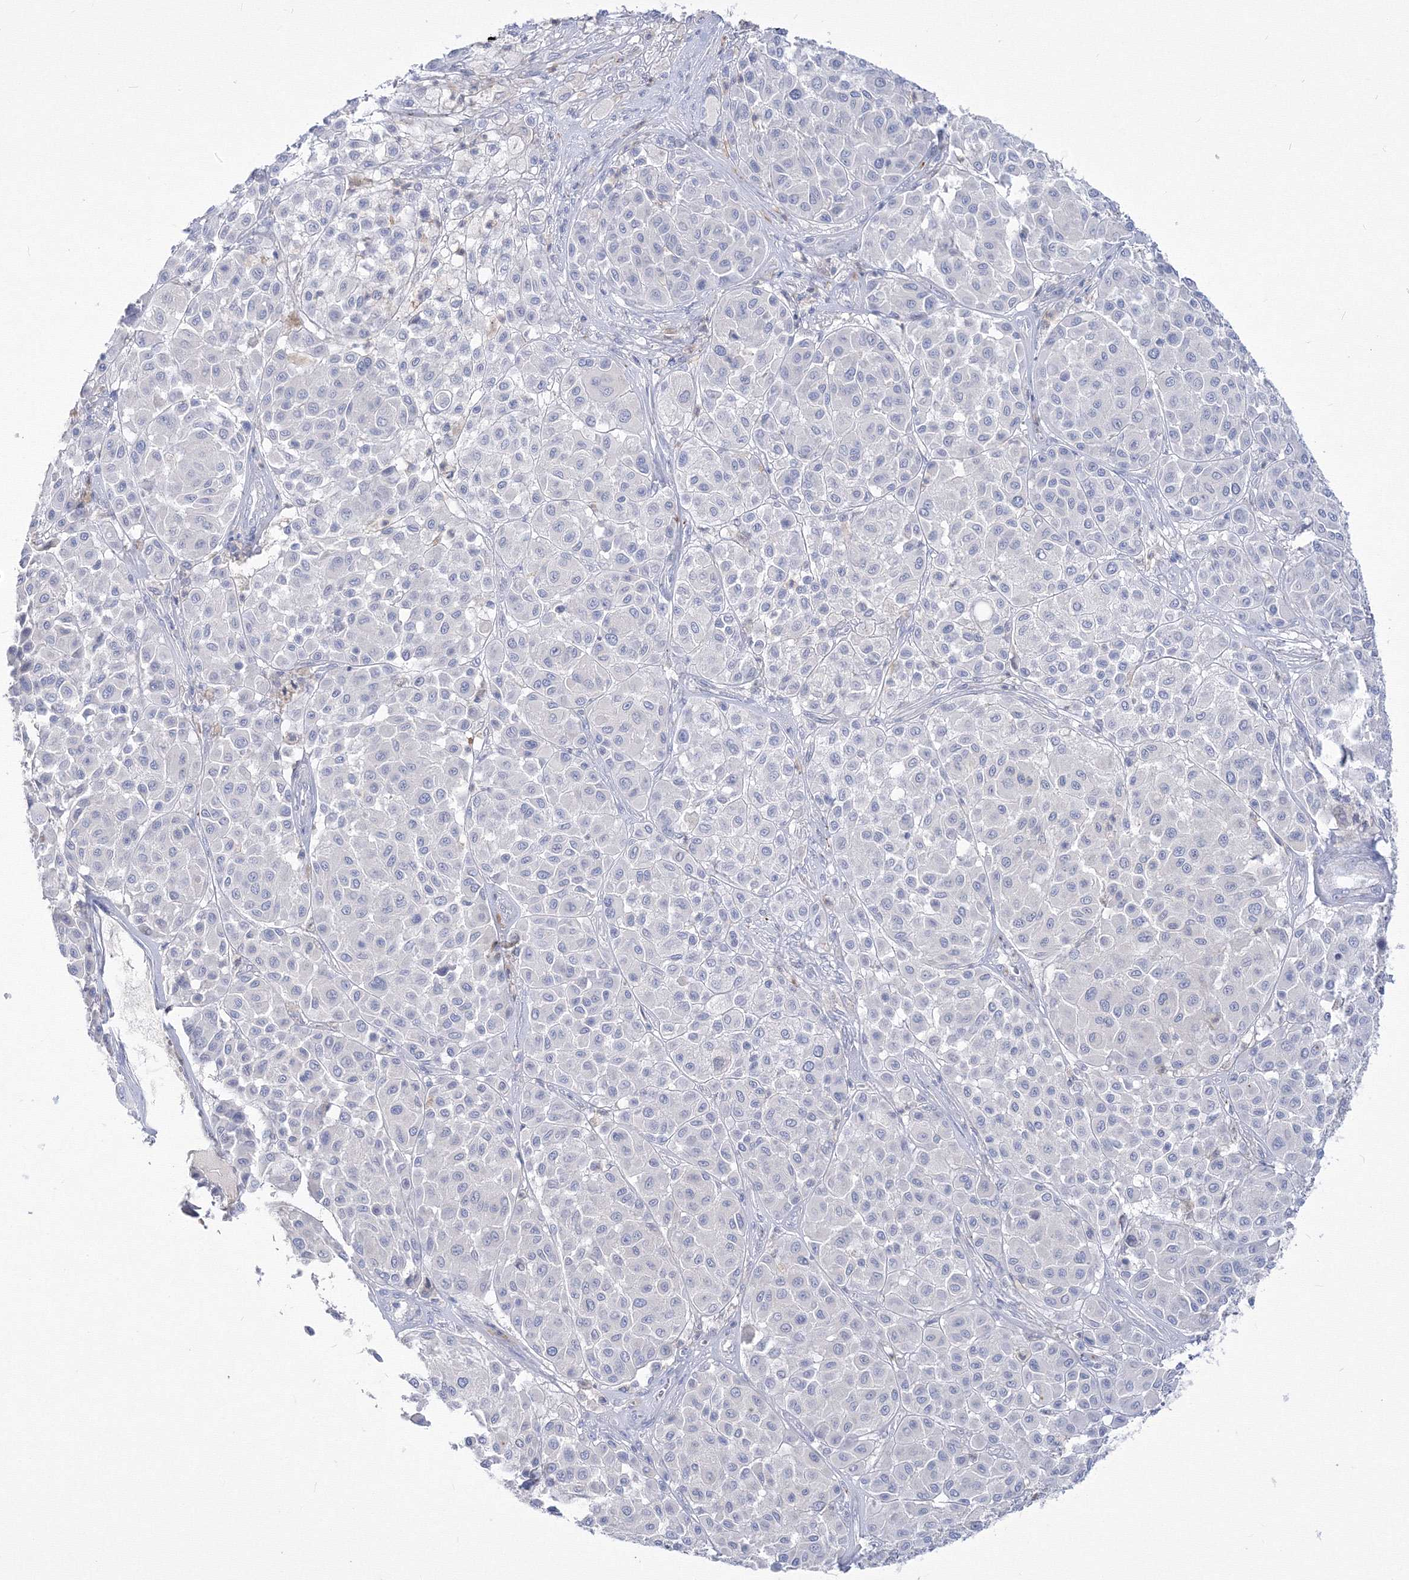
{"staining": {"intensity": "negative", "quantity": "none", "location": "none"}, "tissue": "melanoma", "cell_type": "Tumor cells", "image_type": "cancer", "snomed": [{"axis": "morphology", "description": "Malignant melanoma, Metastatic site"}, {"axis": "topography", "description": "Soft tissue"}], "caption": "An IHC image of malignant melanoma (metastatic site) is shown. There is no staining in tumor cells of malignant melanoma (metastatic site). (DAB immunohistochemistry (IHC) visualized using brightfield microscopy, high magnification).", "gene": "FBXL8", "patient": {"sex": "male", "age": 41}}